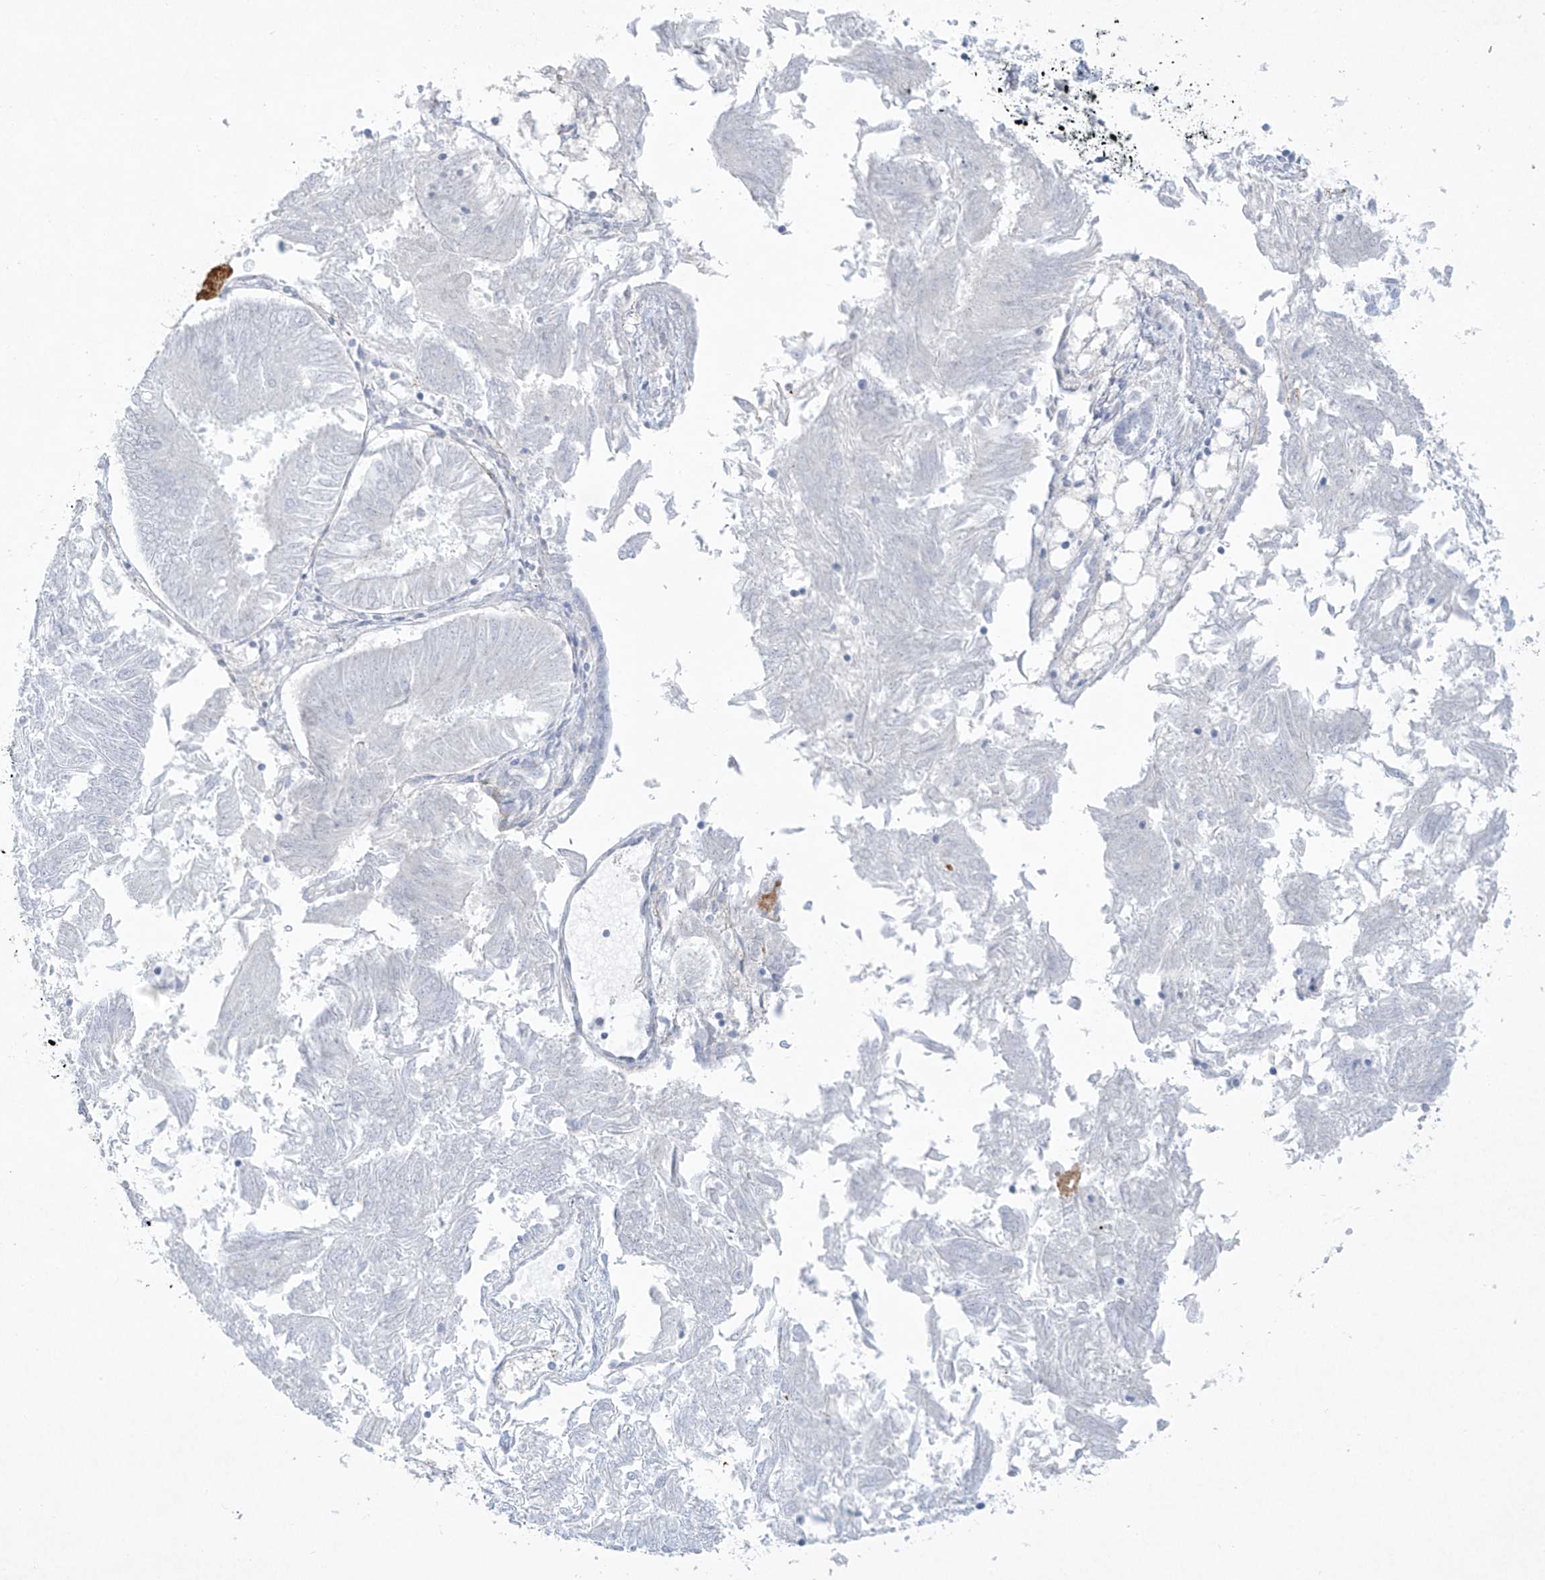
{"staining": {"intensity": "negative", "quantity": "none", "location": "none"}, "tissue": "endometrial cancer", "cell_type": "Tumor cells", "image_type": "cancer", "snomed": [{"axis": "morphology", "description": "Adenocarcinoma, NOS"}, {"axis": "topography", "description": "Endometrium"}], "caption": "A histopathology image of endometrial cancer stained for a protein exhibits no brown staining in tumor cells. (Brightfield microscopy of DAB (3,3'-diaminobenzidine) immunohistochemistry at high magnification).", "gene": "PAX6", "patient": {"sex": "female", "age": 58}}